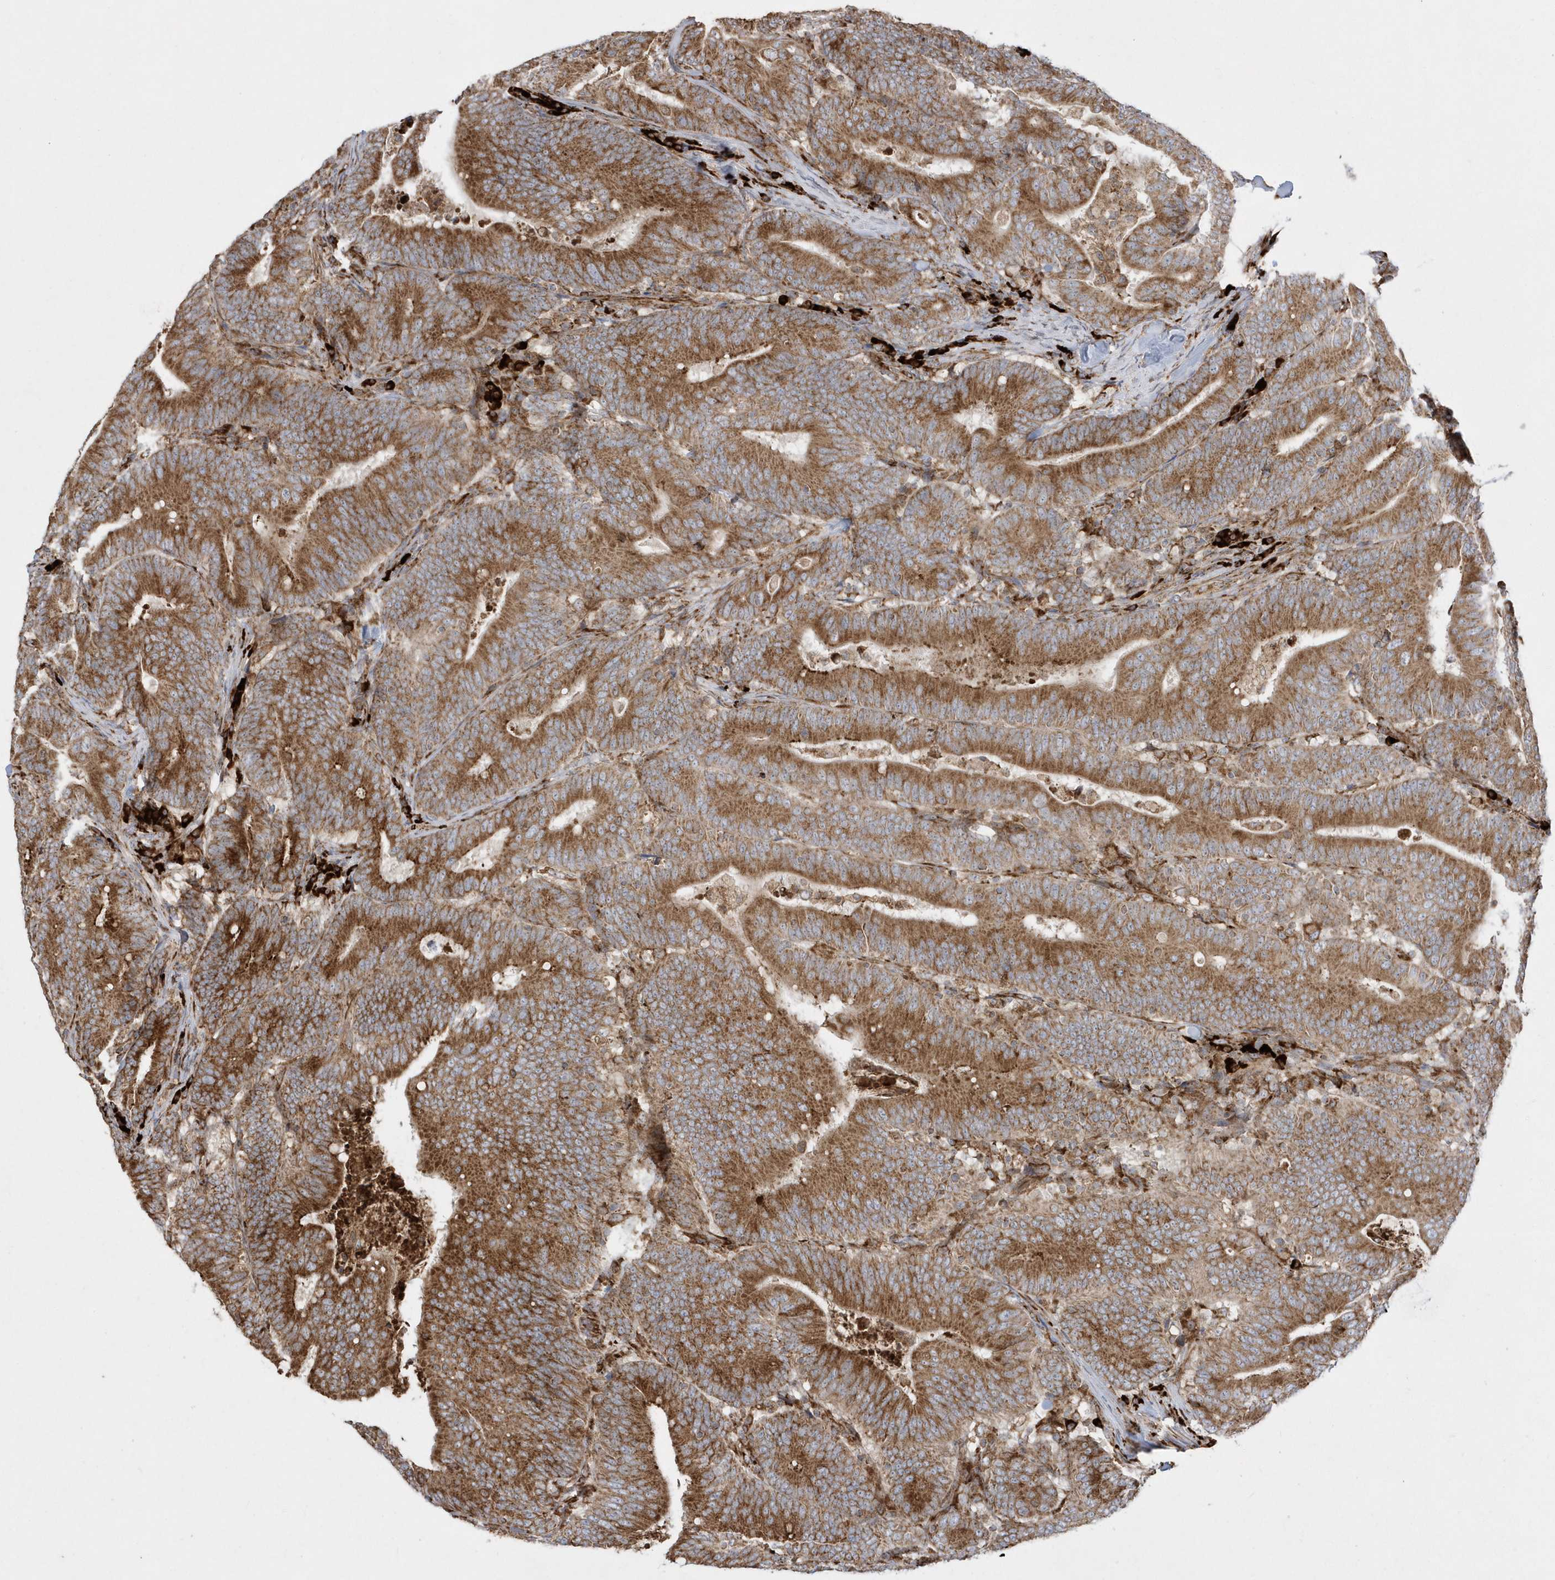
{"staining": {"intensity": "strong", "quantity": ">75%", "location": "cytoplasmic/membranous"}, "tissue": "colorectal cancer", "cell_type": "Tumor cells", "image_type": "cancer", "snomed": [{"axis": "morphology", "description": "Adenocarcinoma, NOS"}, {"axis": "topography", "description": "Colon"}], "caption": "A micrograph showing strong cytoplasmic/membranous staining in approximately >75% of tumor cells in colorectal cancer (adenocarcinoma), as visualized by brown immunohistochemical staining.", "gene": "SH3BP2", "patient": {"sex": "female", "age": 66}}